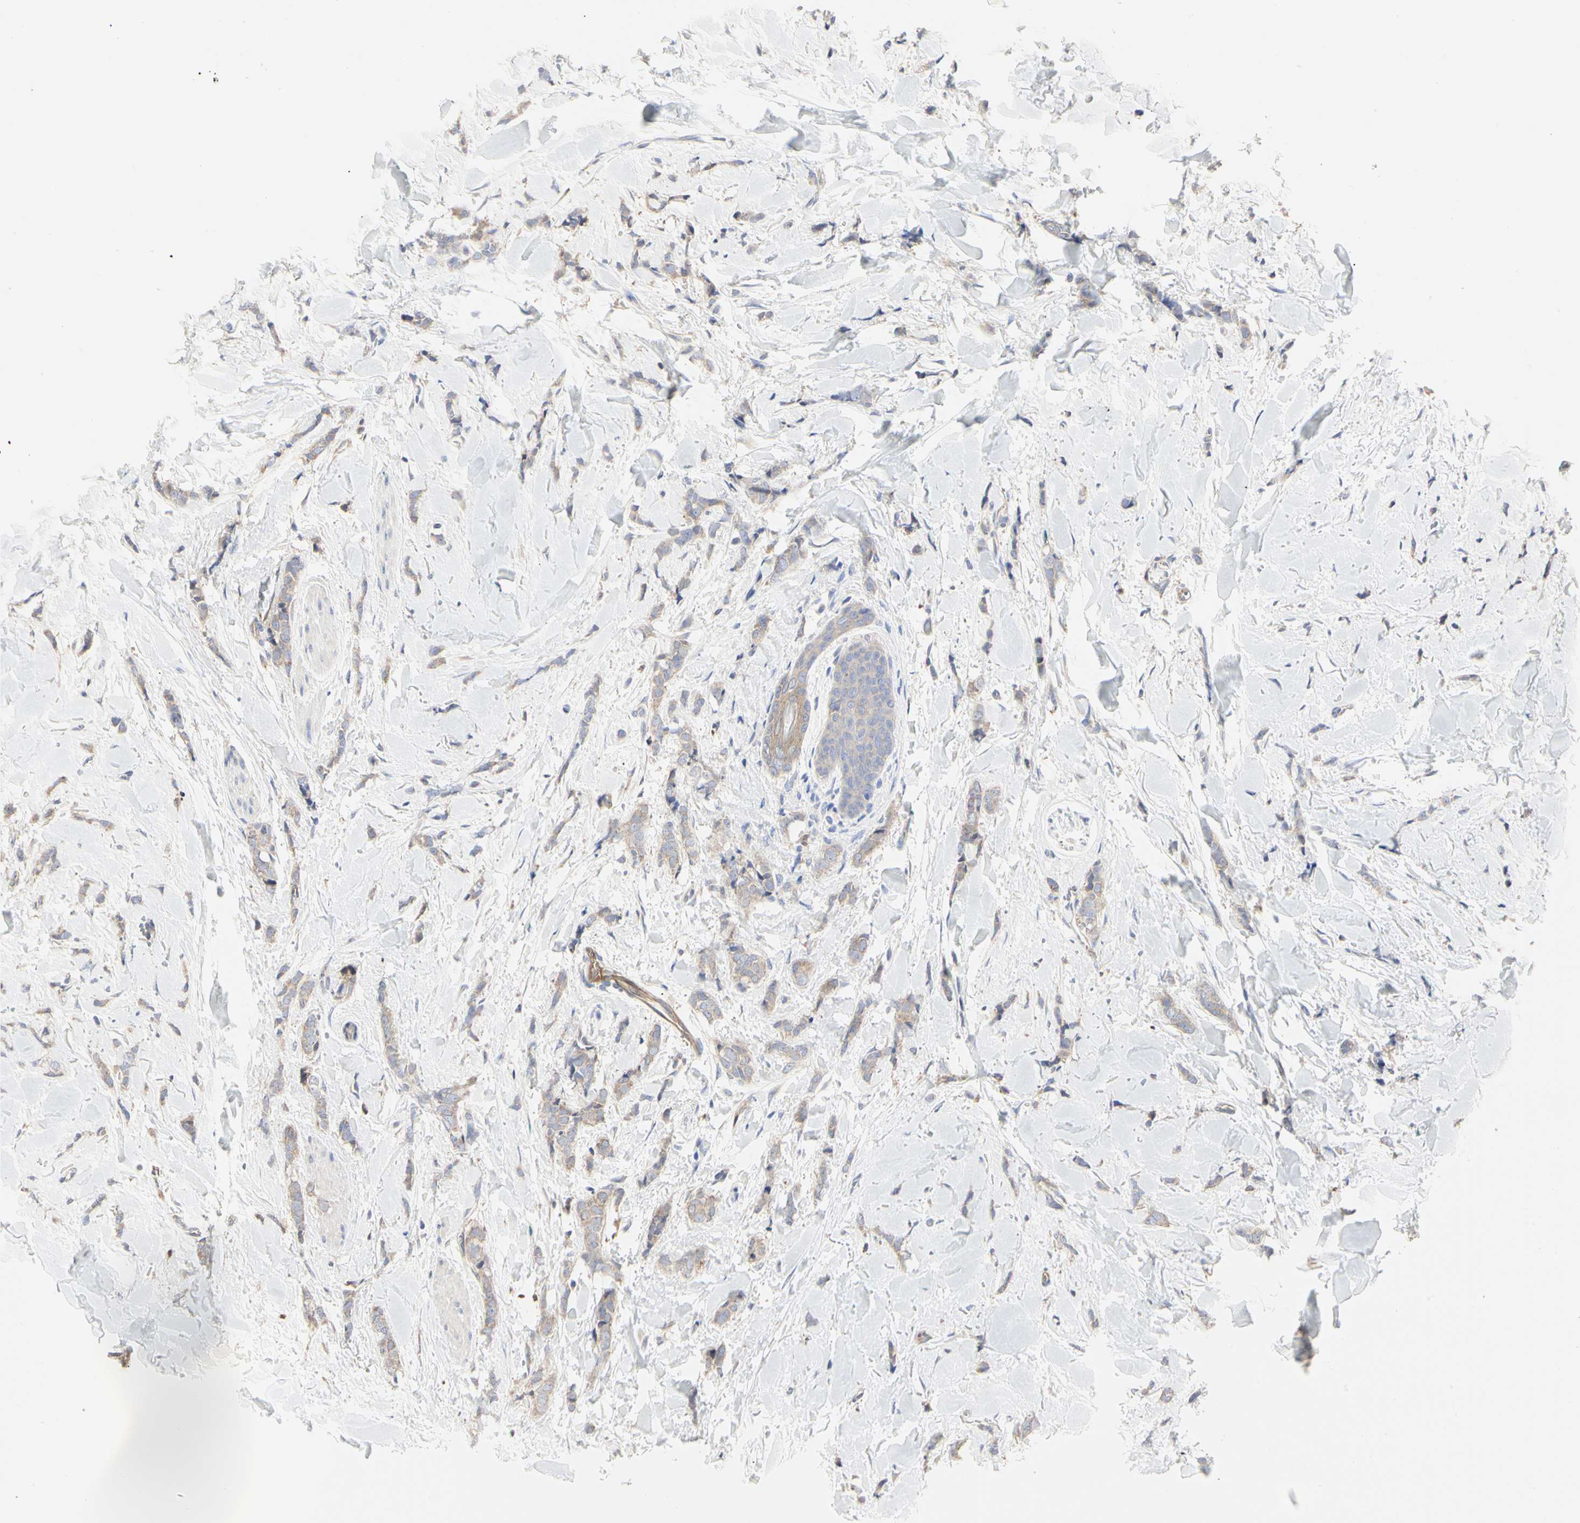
{"staining": {"intensity": "weak", "quantity": ">75%", "location": "cytoplasmic/membranous"}, "tissue": "breast cancer", "cell_type": "Tumor cells", "image_type": "cancer", "snomed": [{"axis": "morphology", "description": "Lobular carcinoma"}, {"axis": "topography", "description": "Skin"}, {"axis": "topography", "description": "Breast"}], "caption": "An immunohistochemistry (IHC) histopathology image of tumor tissue is shown. Protein staining in brown labels weak cytoplasmic/membranous positivity in breast cancer (lobular carcinoma) within tumor cells.", "gene": "C3orf52", "patient": {"sex": "female", "age": 46}}